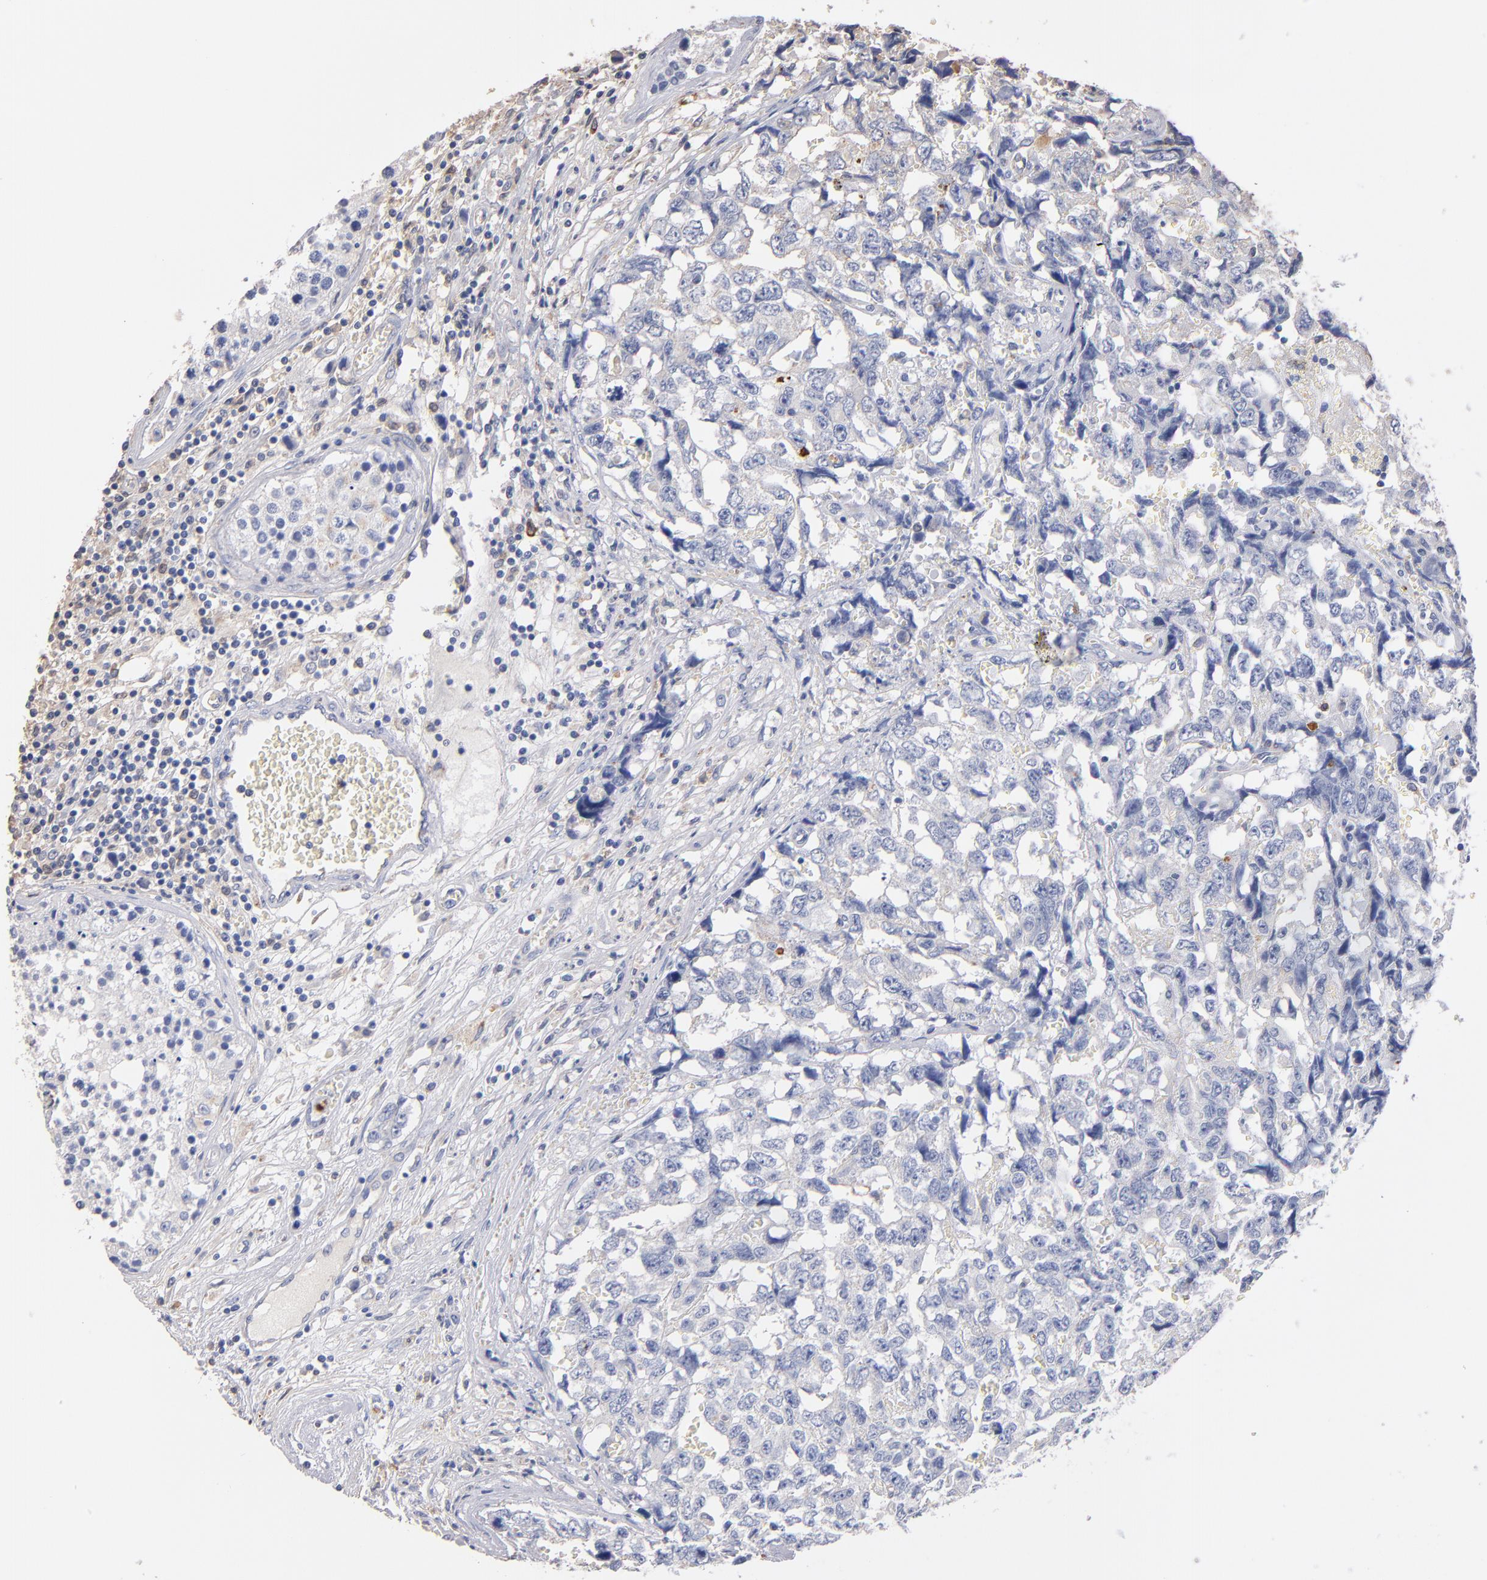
{"staining": {"intensity": "negative", "quantity": "none", "location": "none"}, "tissue": "testis cancer", "cell_type": "Tumor cells", "image_type": "cancer", "snomed": [{"axis": "morphology", "description": "Carcinoma, Embryonal, NOS"}, {"axis": "topography", "description": "Testis"}], "caption": "Tumor cells show no significant positivity in embryonal carcinoma (testis).", "gene": "RO60", "patient": {"sex": "male", "age": 31}}